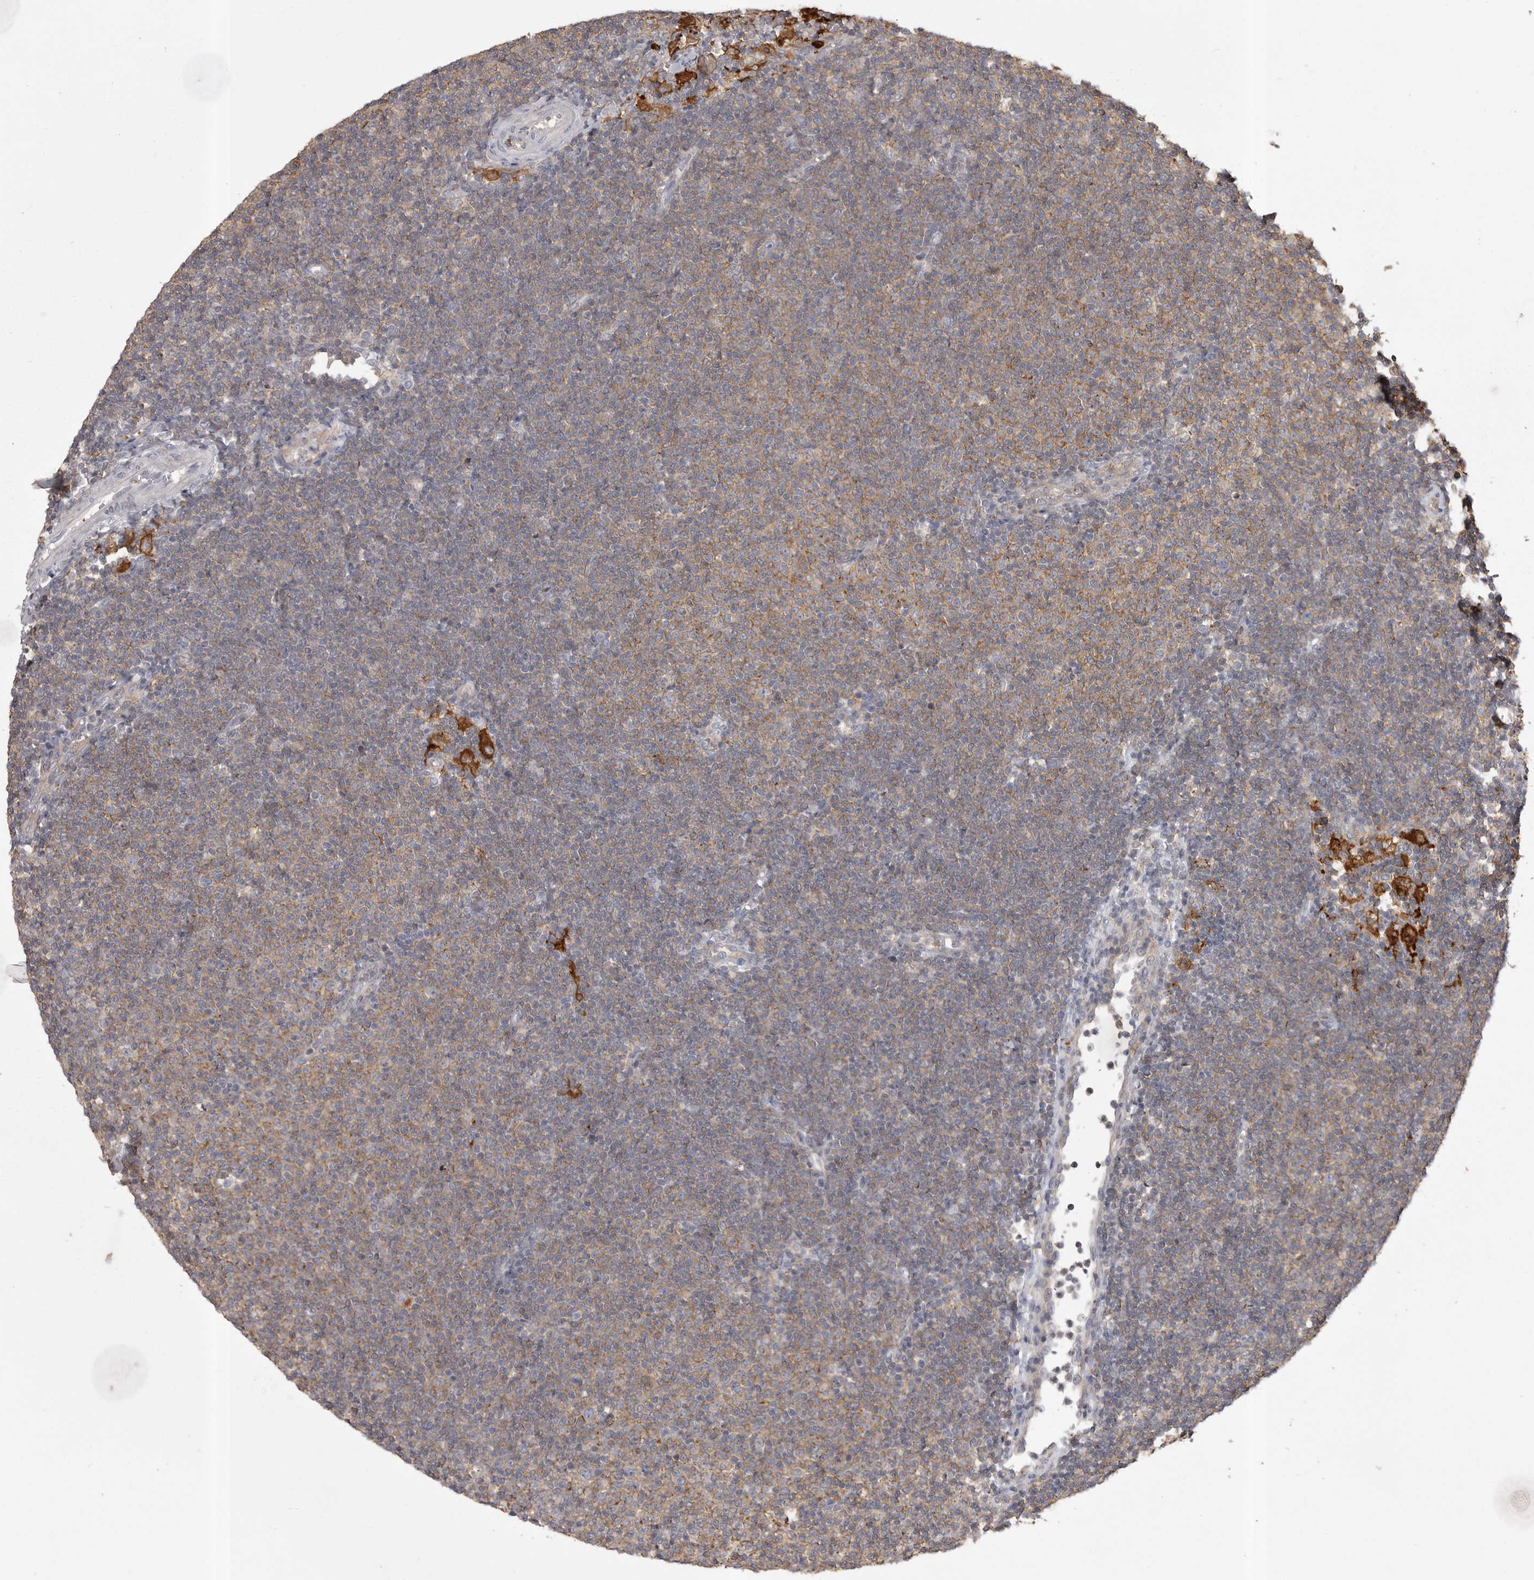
{"staining": {"intensity": "moderate", "quantity": ">75%", "location": "cytoplasmic/membranous"}, "tissue": "lymphoma", "cell_type": "Tumor cells", "image_type": "cancer", "snomed": [{"axis": "morphology", "description": "Malignant lymphoma, non-Hodgkin's type, Low grade"}, {"axis": "topography", "description": "Lymph node"}], "caption": "Lymphoma stained for a protein (brown) demonstrates moderate cytoplasmic/membranous positive staining in approximately >75% of tumor cells.", "gene": "CMTM6", "patient": {"sex": "female", "age": 53}}